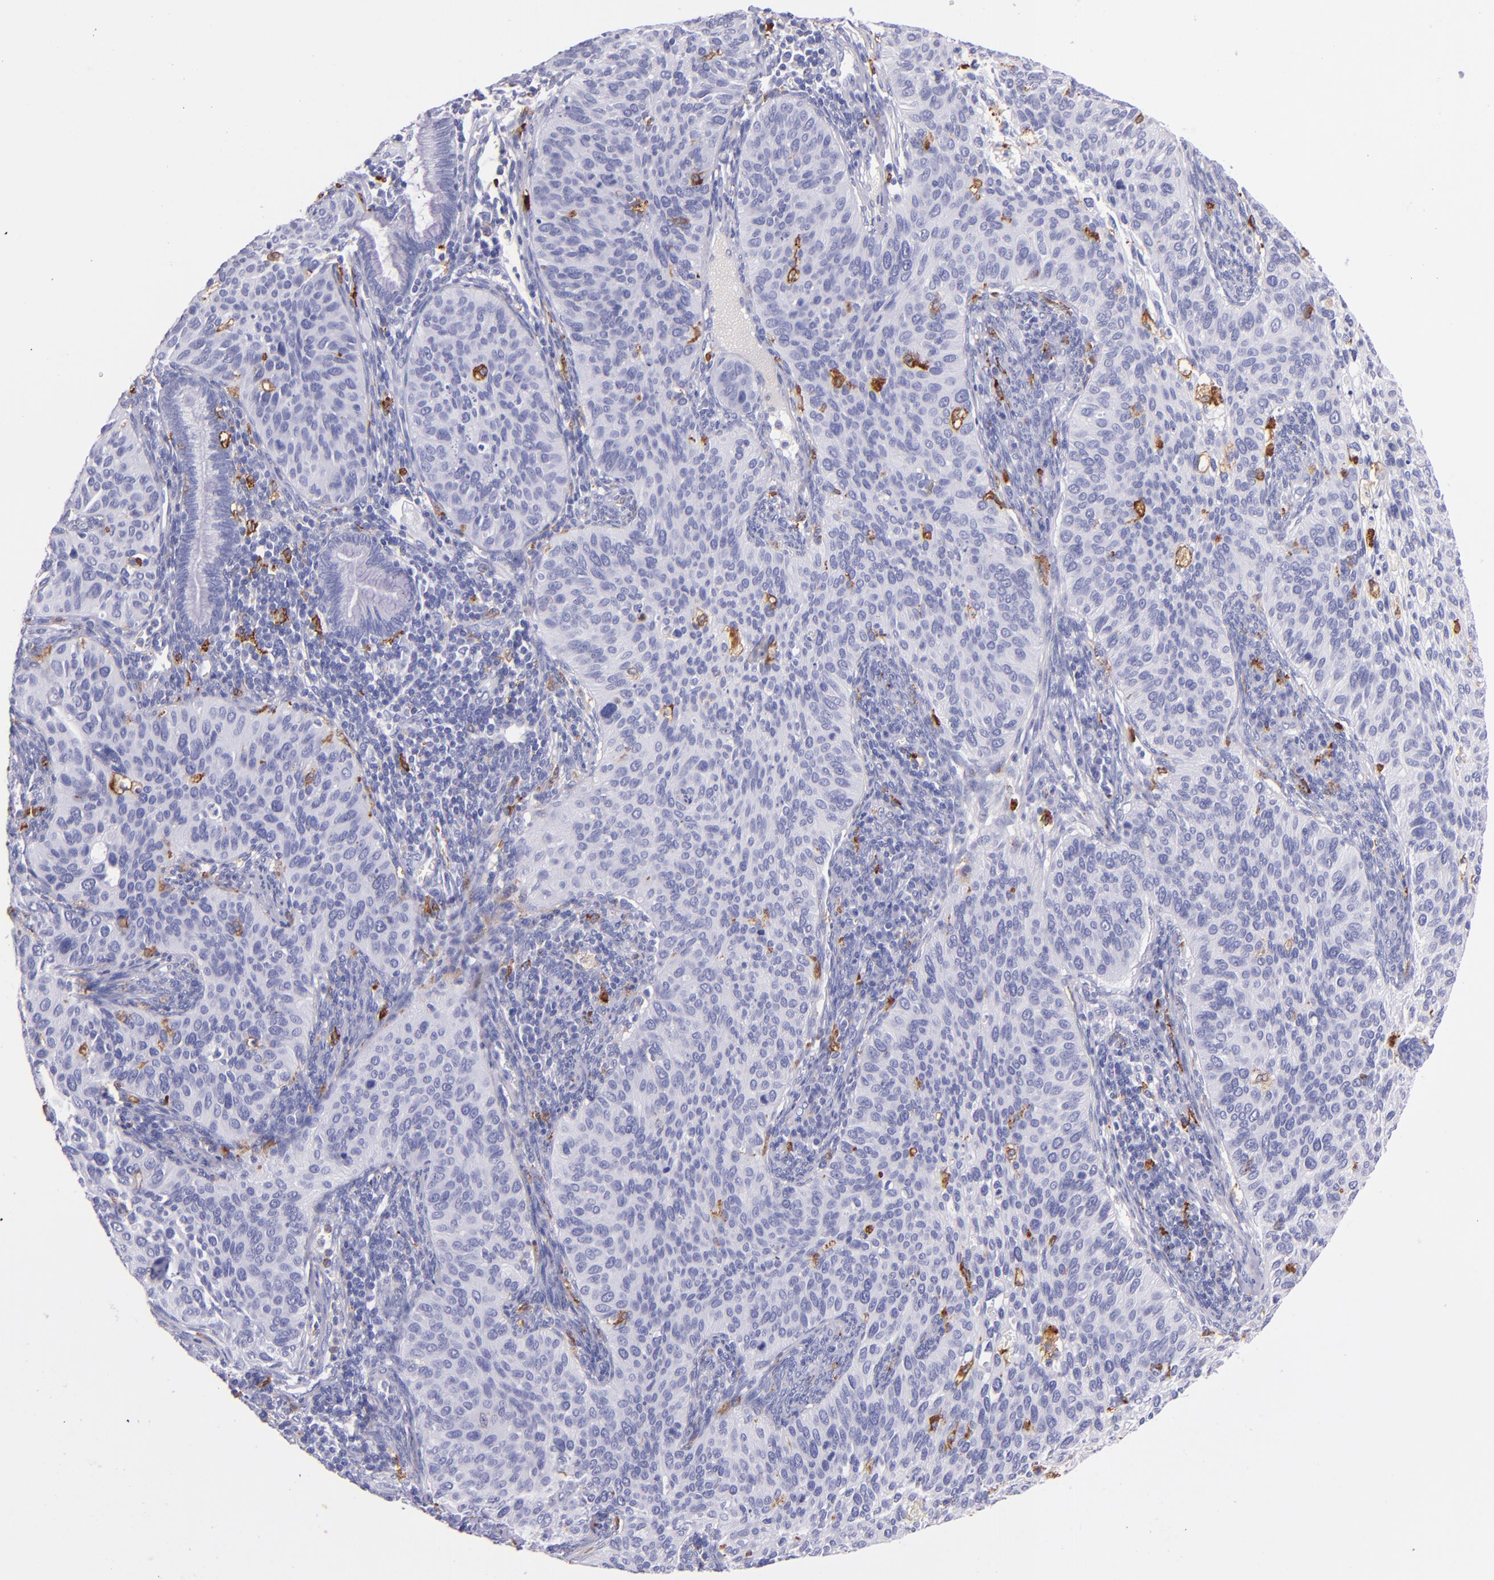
{"staining": {"intensity": "negative", "quantity": "none", "location": "none"}, "tissue": "cervical cancer", "cell_type": "Tumor cells", "image_type": "cancer", "snomed": [{"axis": "morphology", "description": "Adenocarcinoma, NOS"}, {"axis": "topography", "description": "Cervix"}], "caption": "The micrograph demonstrates no significant positivity in tumor cells of cervical adenocarcinoma. Nuclei are stained in blue.", "gene": "CD163", "patient": {"sex": "female", "age": 29}}